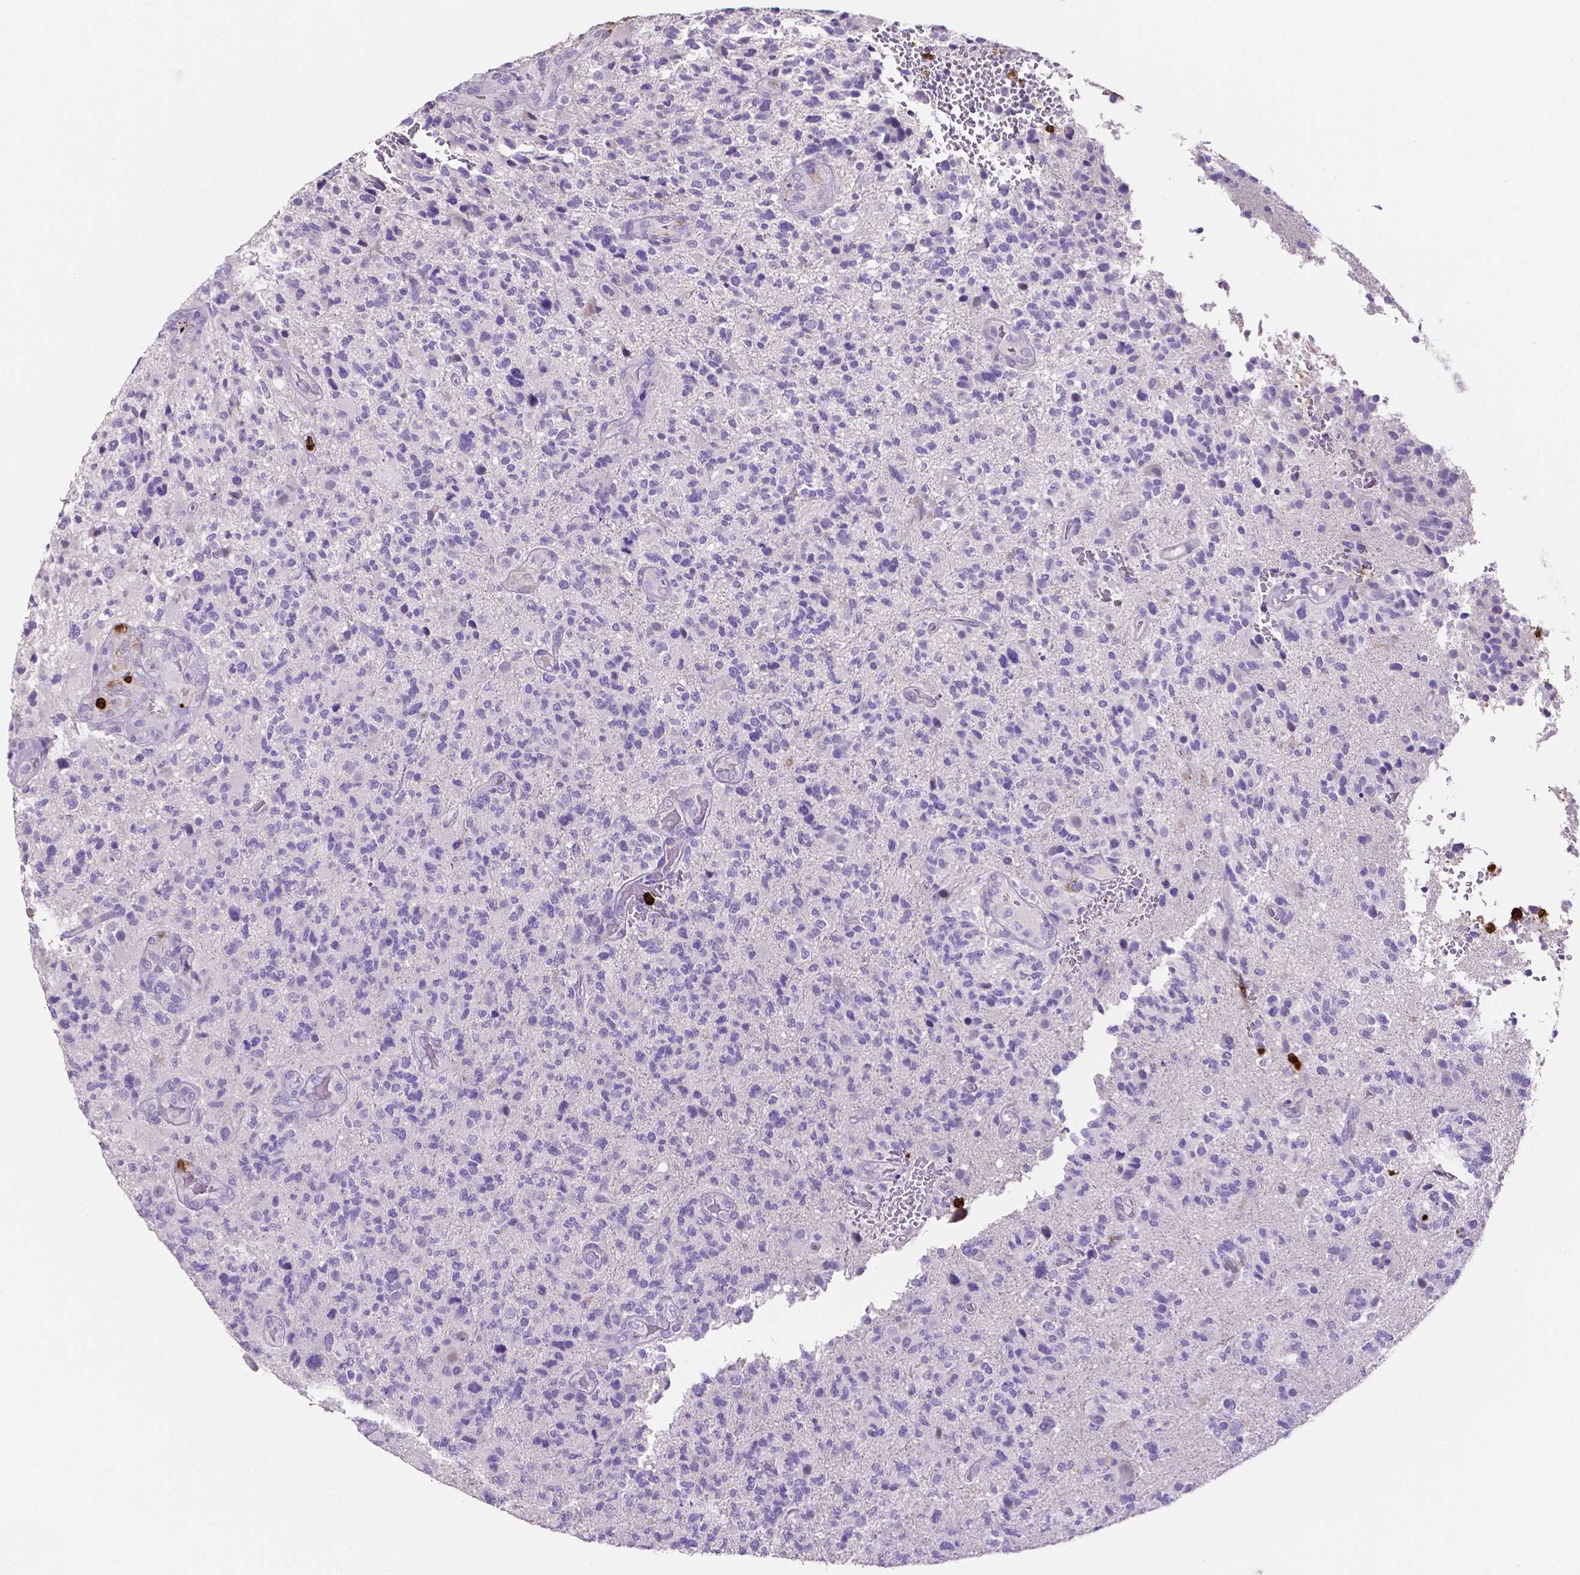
{"staining": {"intensity": "negative", "quantity": "none", "location": "none"}, "tissue": "glioma", "cell_type": "Tumor cells", "image_type": "cancer", "snomed": [{"axis": "morphology", "description": "Glioma, malignant, High grade"}, {"axis": "topography", "description": "Brain"}], "caption": "Immunohistochemistry (IHC) micrograph of neoplastic tissue: high-grade glioma (malignant) stained with DAB (3,3'-diaminobenzidine) demonstrates no significant protein positivity in tumor cells. (Brightfield microscopy of DAB (3,3'-diaminobenzidine) IHC at high magnification).", "gene": "MMP9", "patient": {"sex": "female", "age": 71}}